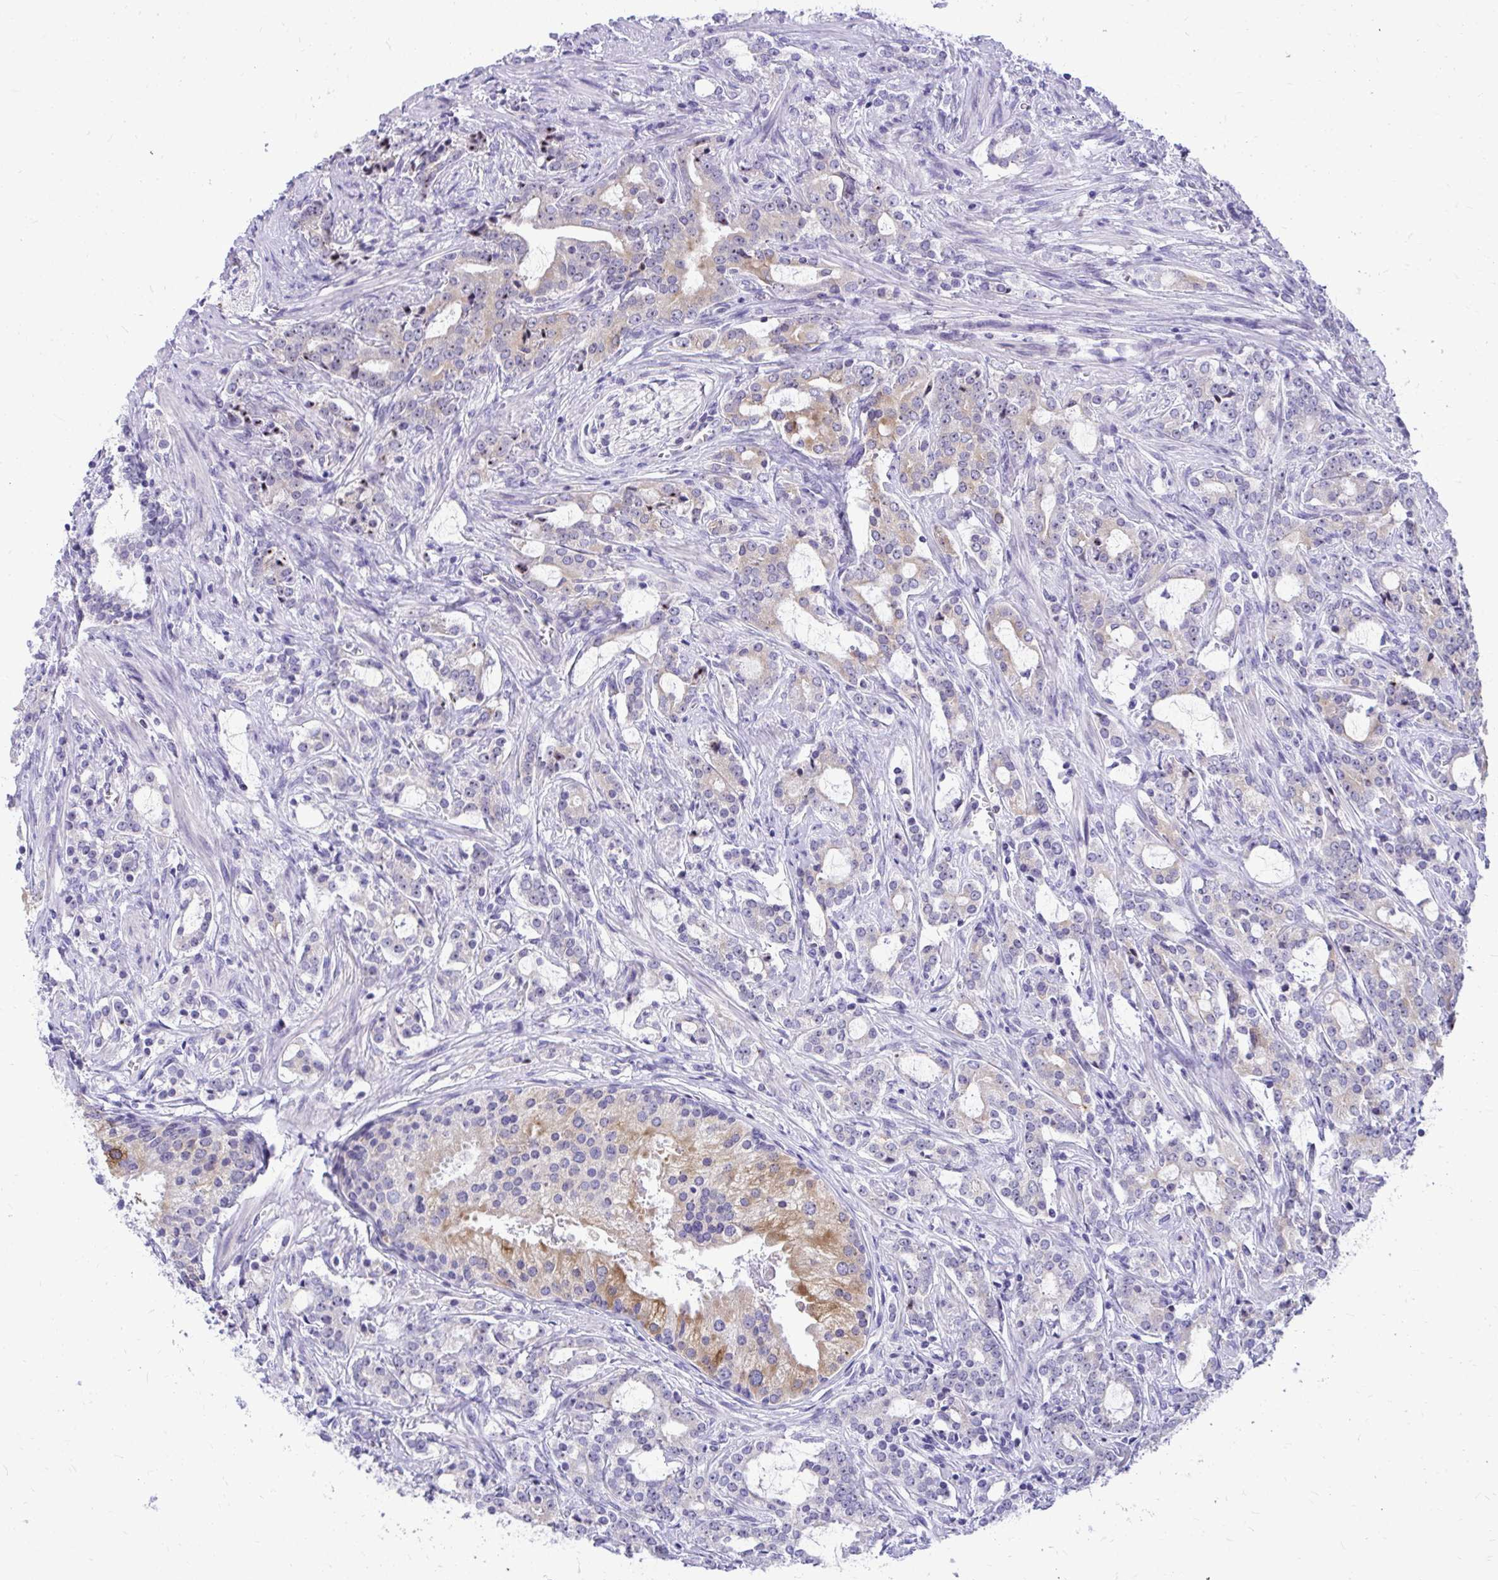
{"staining": {"intensity": "negative", "quantity": "none", "location": "none"}, "tissue": "prostate cancer", "cell_type": "Tumor cells", "image_type": "cancer", "snomed": [{"axis": "morphology", "description": "Adenocarcinoma, Medium grade"}, {"axis": "topography", "description": "Prostate"}], "caption": "Human prostate medium-grade adenocarcinoma stained for a protein using immunohistochemistry shows no staining in tumor cells.", "gene": "NIFK", "patient": {"sex": "male", "age": 57}}